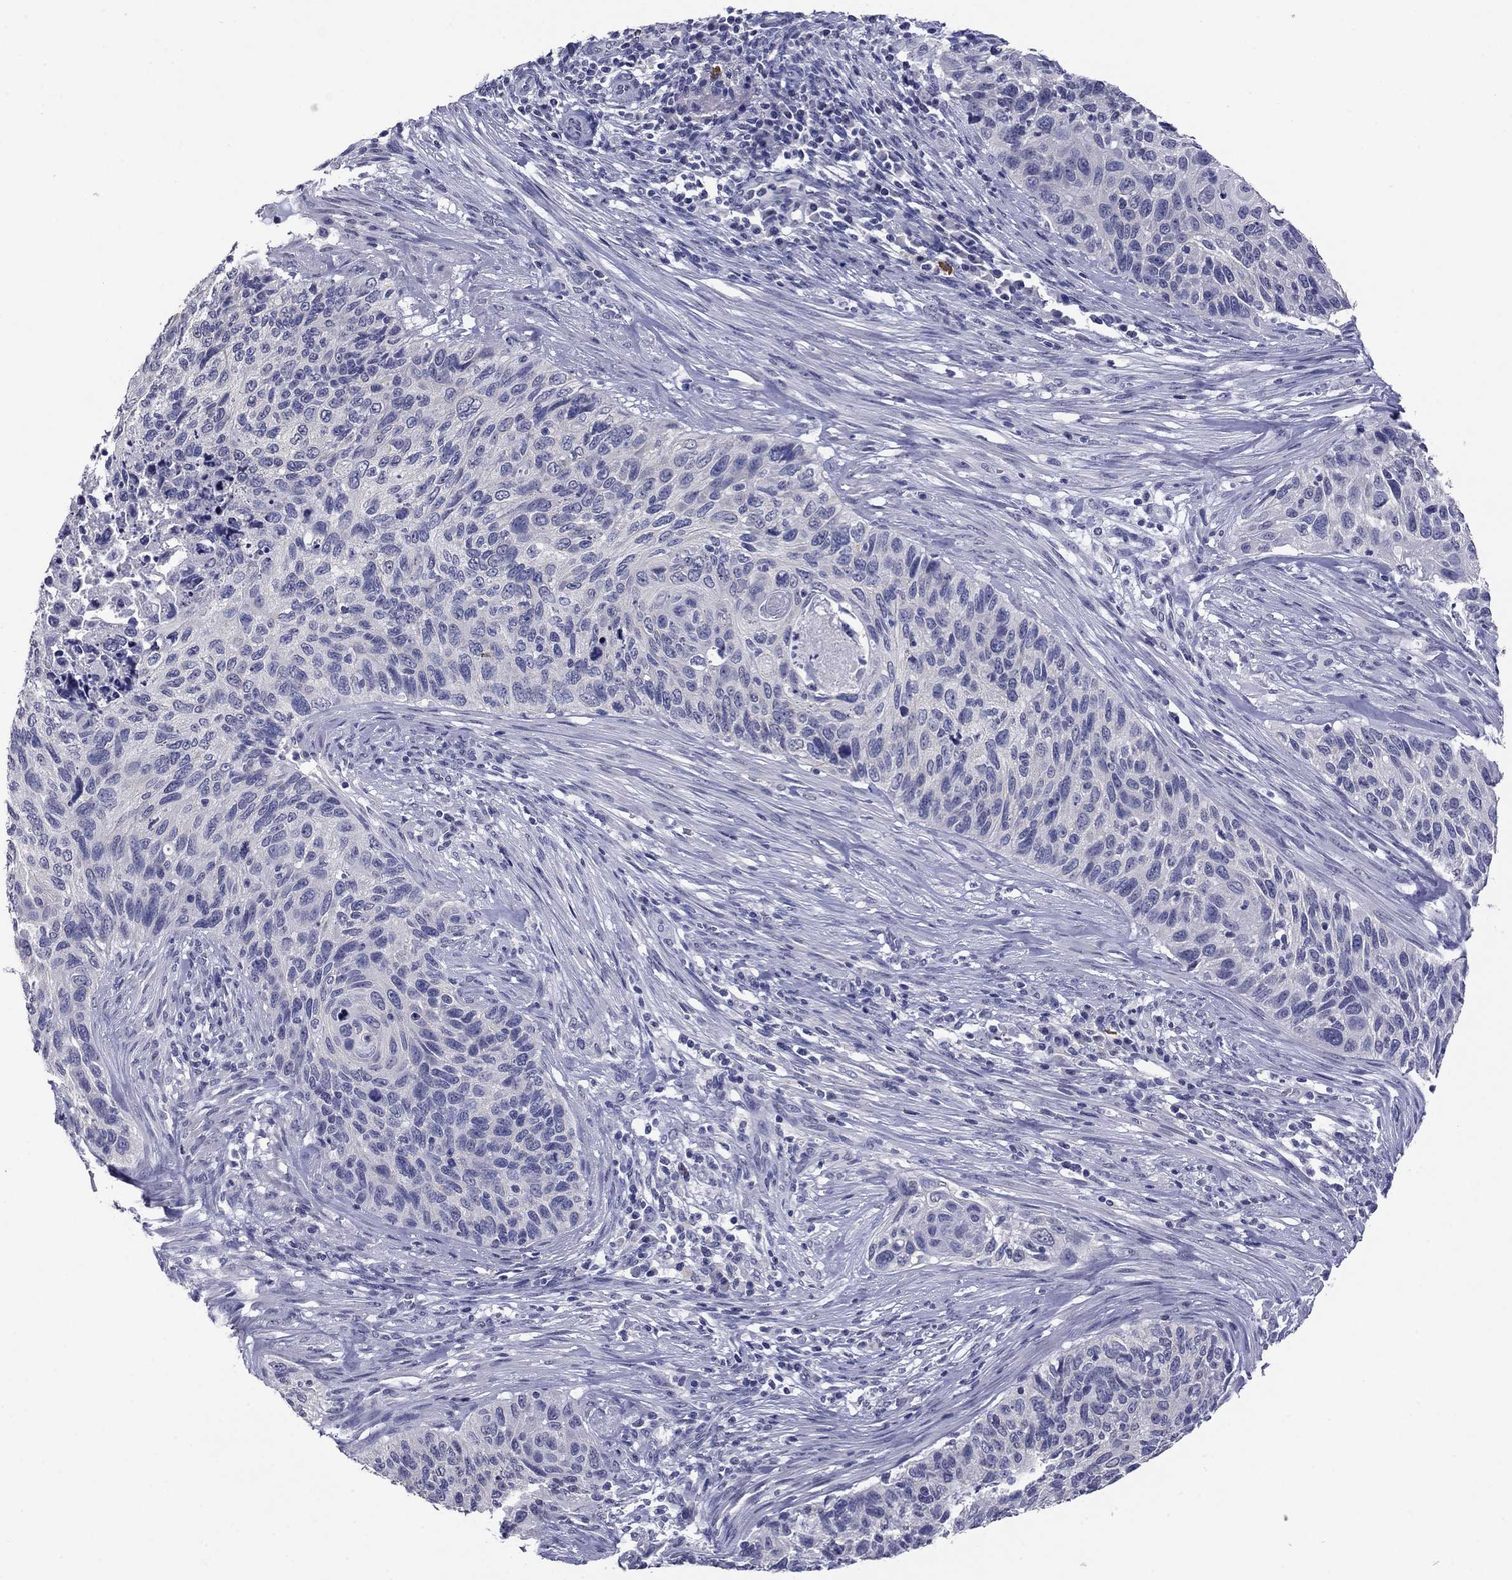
{"staining": {"intensity": "negative", "quantity": "none", "location": "none"}, "tissue": "cervical cancer", "cell_type": "Tumor cells", "image_type": "cancer", "snomed": [{"axis": "morphology", "description": "Squamous cell carcinoma, NOS"}, {"axis": "topography", "description": "Cervix"}], "caption": "Immunohistochemistry (IHC) image of neoplastic tissue: cervical cancer (squamous cell carcinoma) stained with DAB displays no significant protein staining in tumor cells.", "gene": "HAO1", "patient": {"sex": "female", "age": 70}}